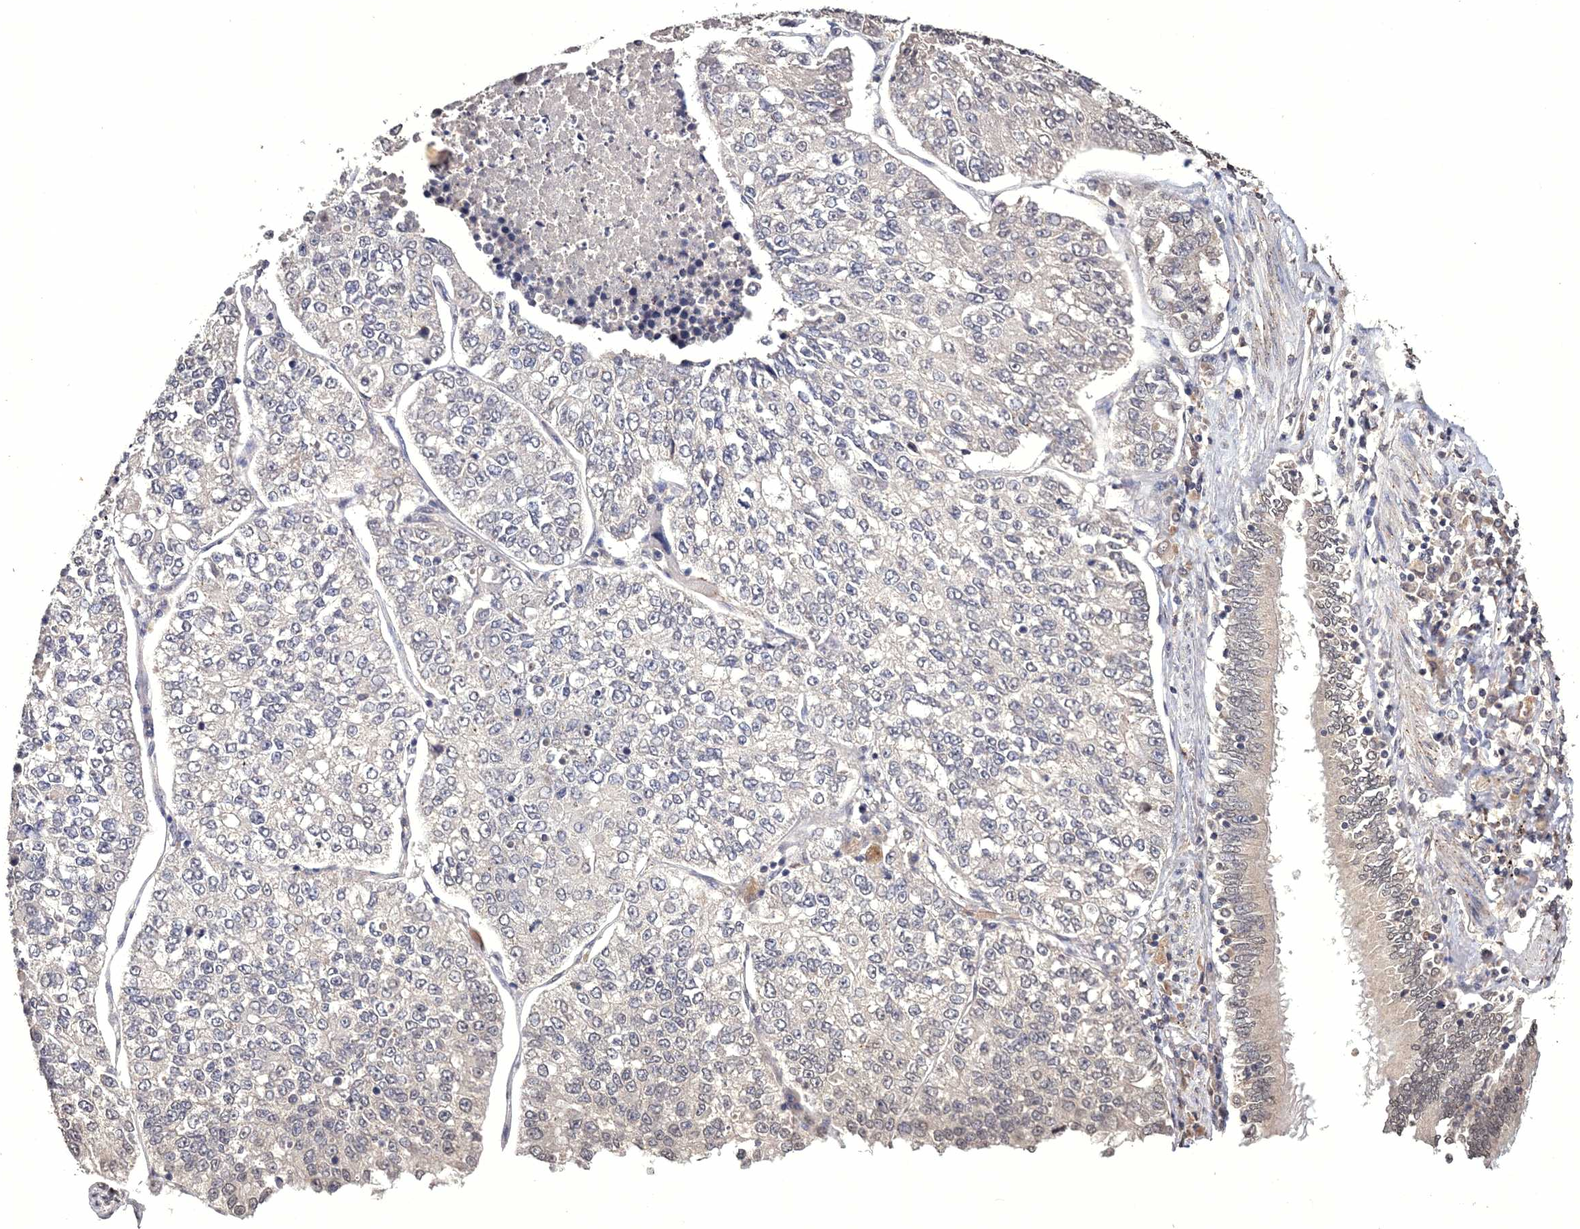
{"staining": {"intensity": "weak", "quantity": "<25%", "location": "nuclear"}, "tissue": "lung cancer", "cell_type": "Tumor cells", "image_type": "cancer", "snomed": [{"axis": "morphology", "description": "Adenocarcinoma, NOS"}, {"axis": "topography", "description": "Lung"}], "caption": "This is an IHC micrograph of lung cancer. There is no staining in tumor cells.", "gene": "GPN1", "patient": {"sex": "male", "age": 49}}